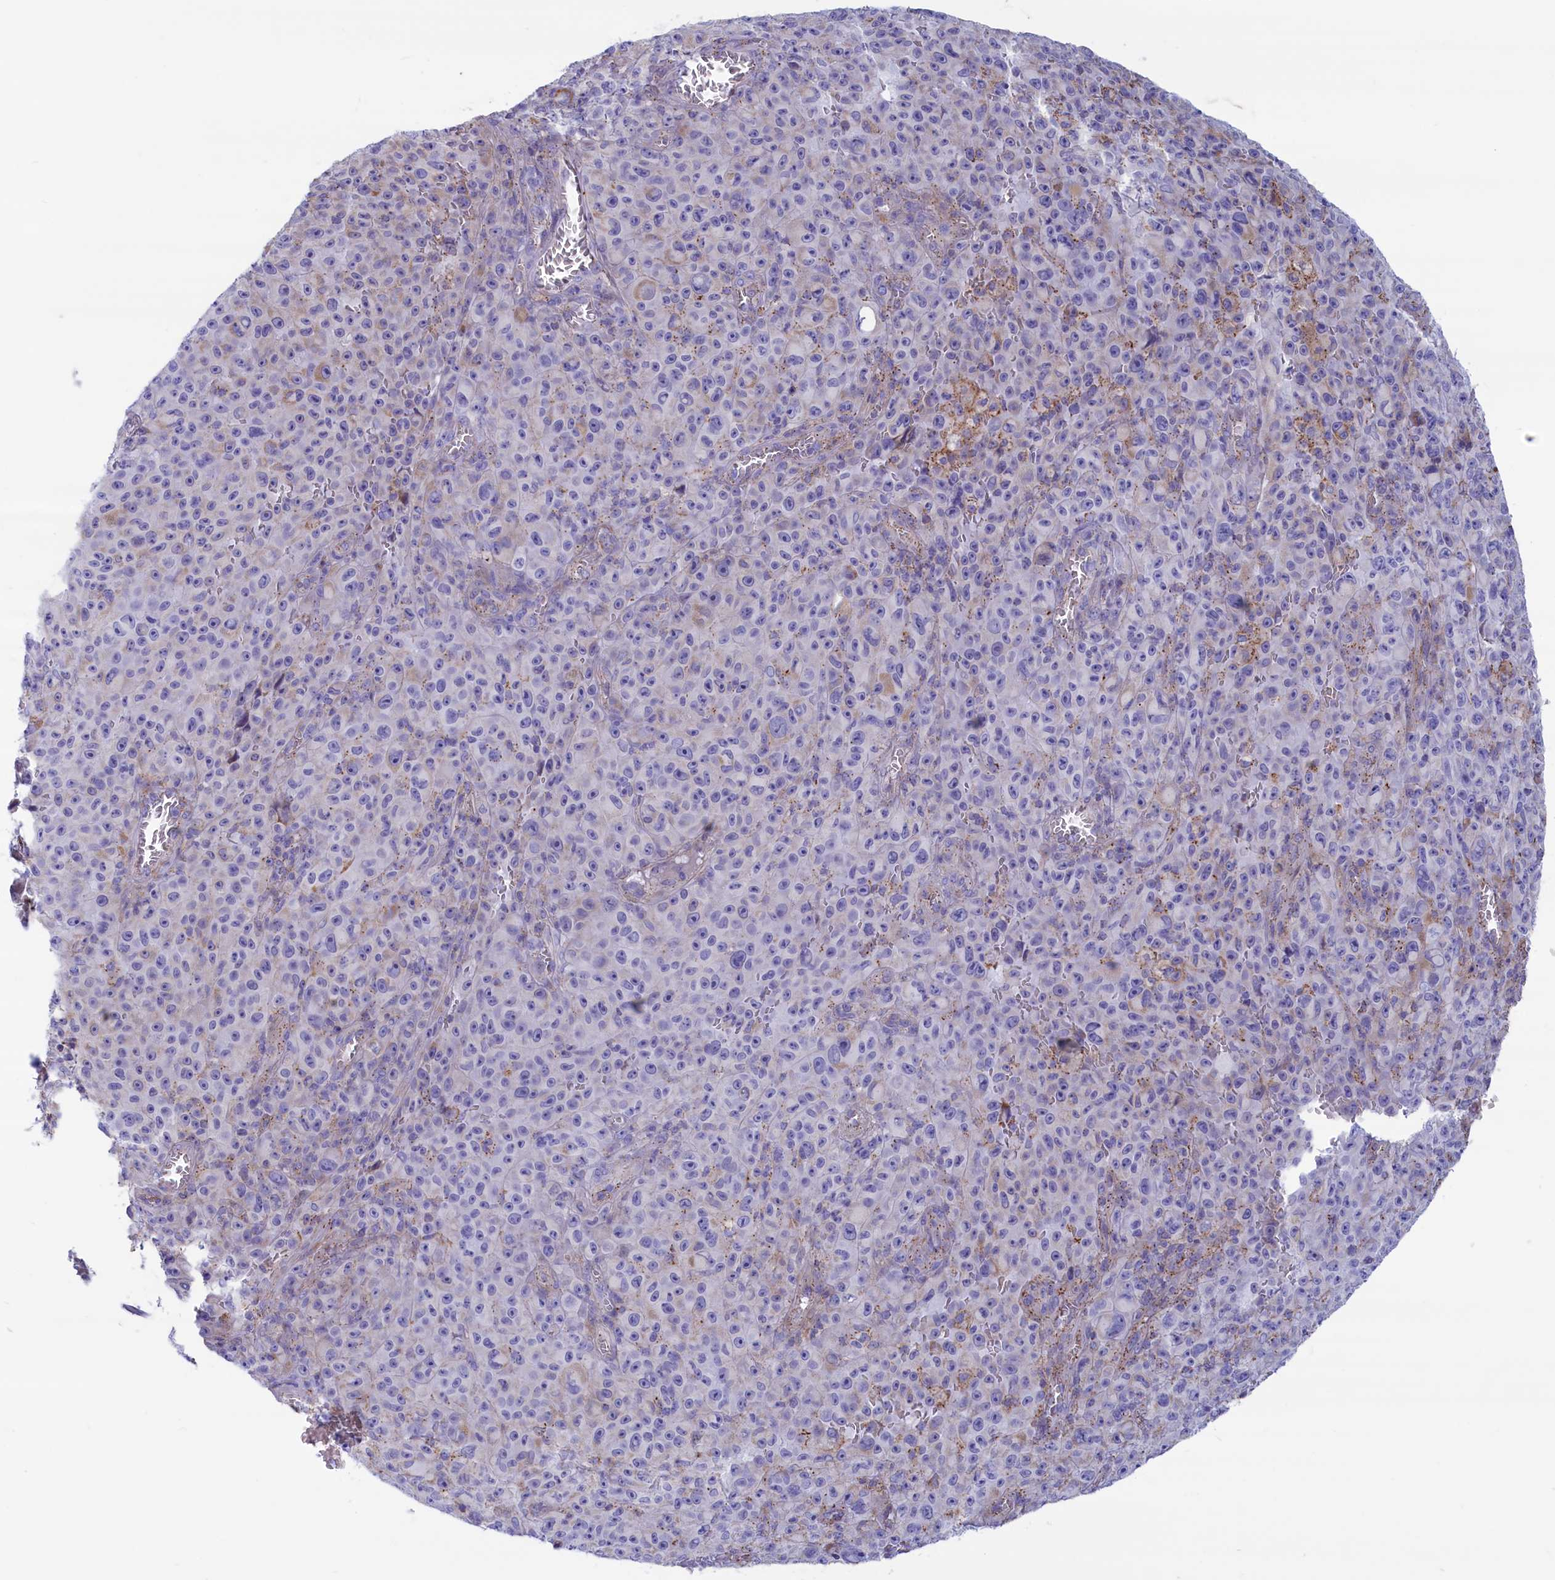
{"staining": {"intensity": "negative", "quantity": "none", "location": "none"}, "tissue": "melanoma", "cell_type": "Tumor cells", "image_type": "cancer", "snomed": [{"axis": "morphology", "description": "Malignant melanoma, NOS"}, {"axis": "topography", "description": "Skin"}], "caption": "This is an immunohistochemistry histopathology image of human malignant melanoma. There is no expression in tumor cells.", "gene": "MPV17L2", "patient": {"sex": "female", "age": 82}}